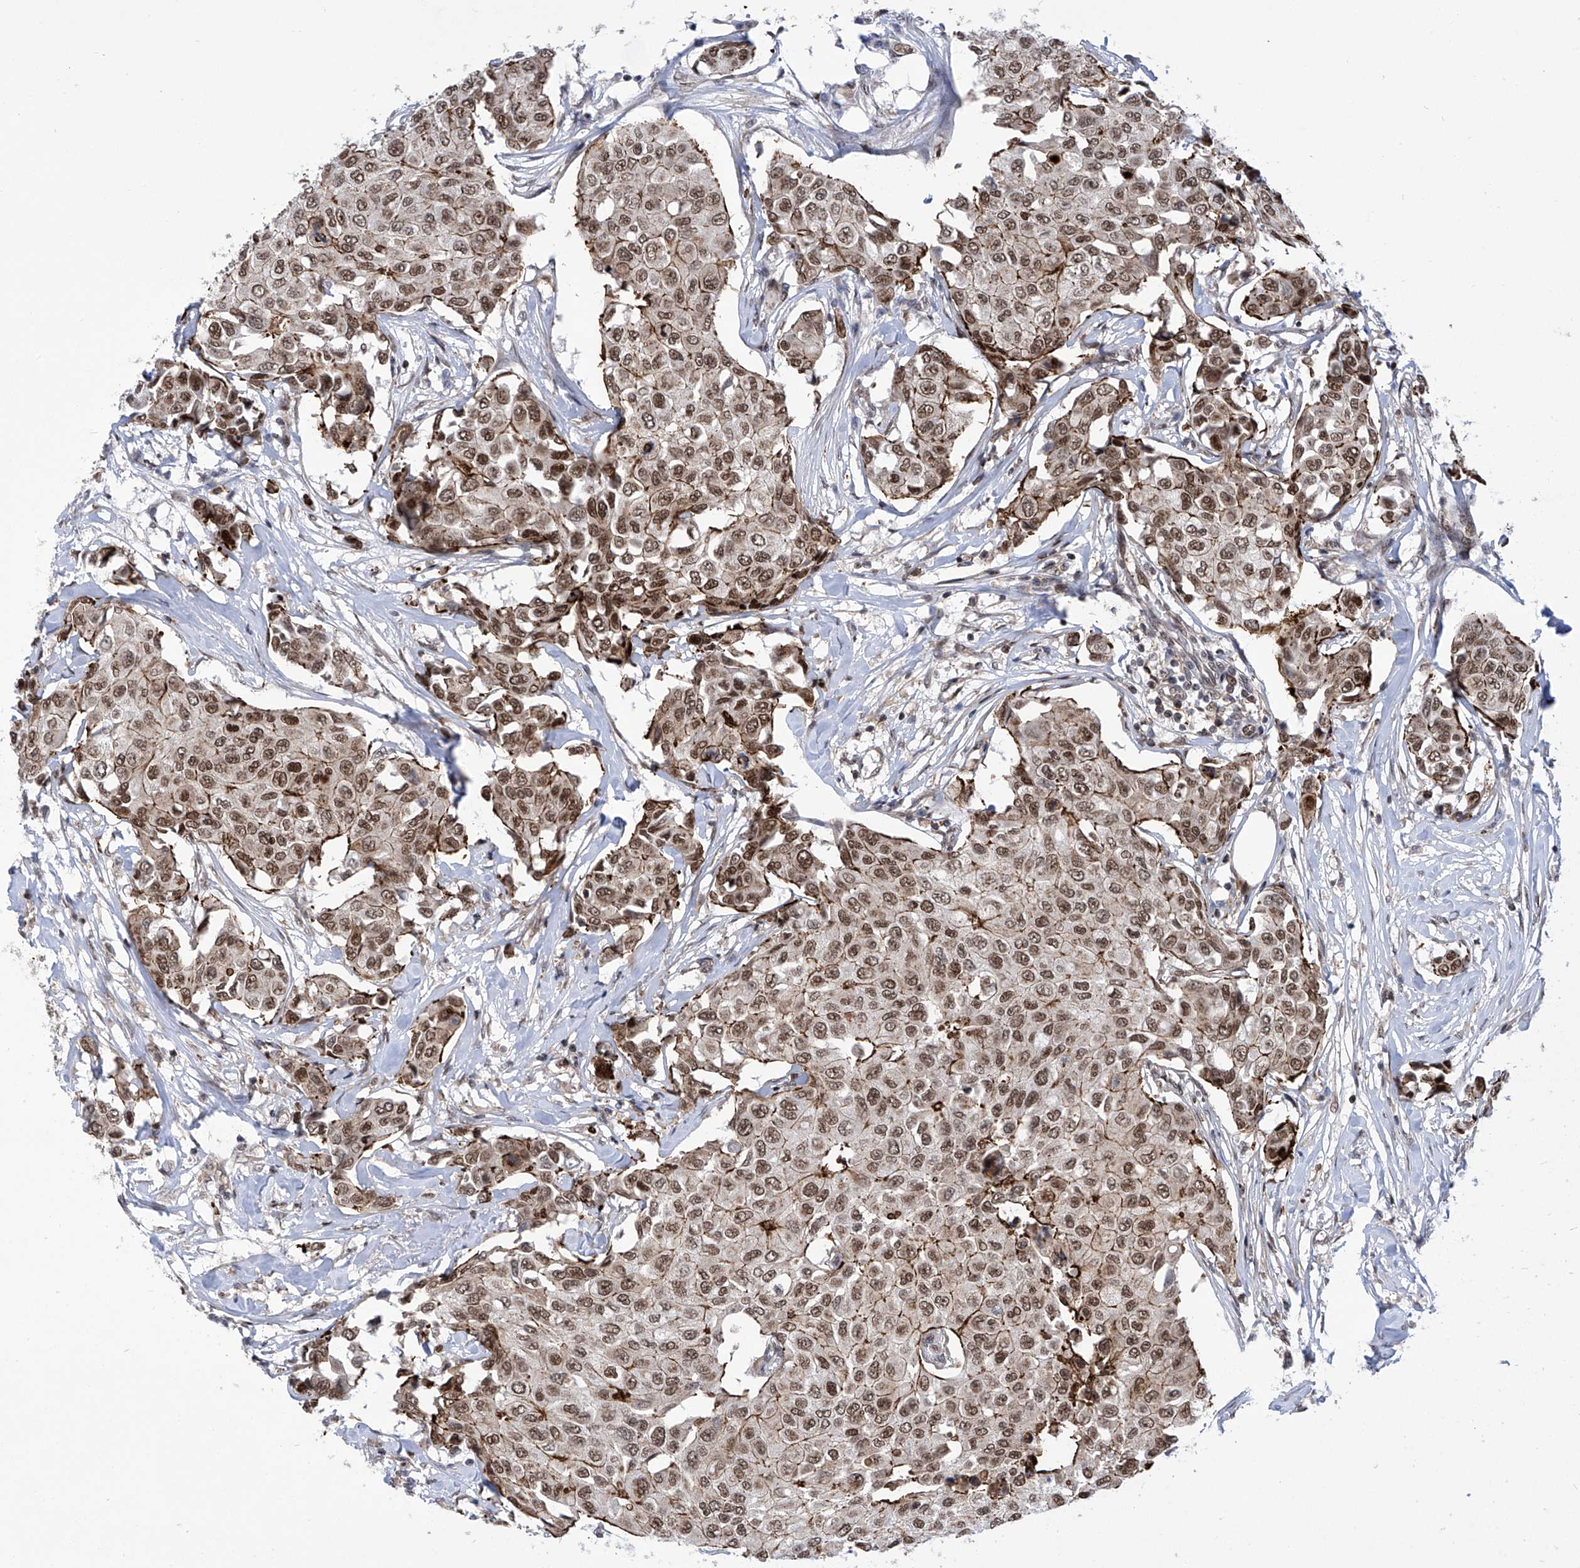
{"staining": {"intensity": "moderate", "quantity": ">75%", "location": "cytoplasmic/membranous,nuclear"}, "tissue": "breast cancer", "cell_type": "Tumor cells", "image_type": "cancer", "snomed": [{"axis": "morphology", "description": "Duct carcinoma"}, {"axis": "topography", "description": "Breast"}], "caption": "Moderate cytoplasmic/membranous and nuclear staining is identified in approximately >75% of tumor cells in breast cancer. The protein is stained brown, and the nuclei are stained in blue (DAB (3,3'-diaminobenzidine) IHC with brightfield microscopy, high magnification).", "gene": "CEP290", "patient": {"sex": "female", "age": 80}}